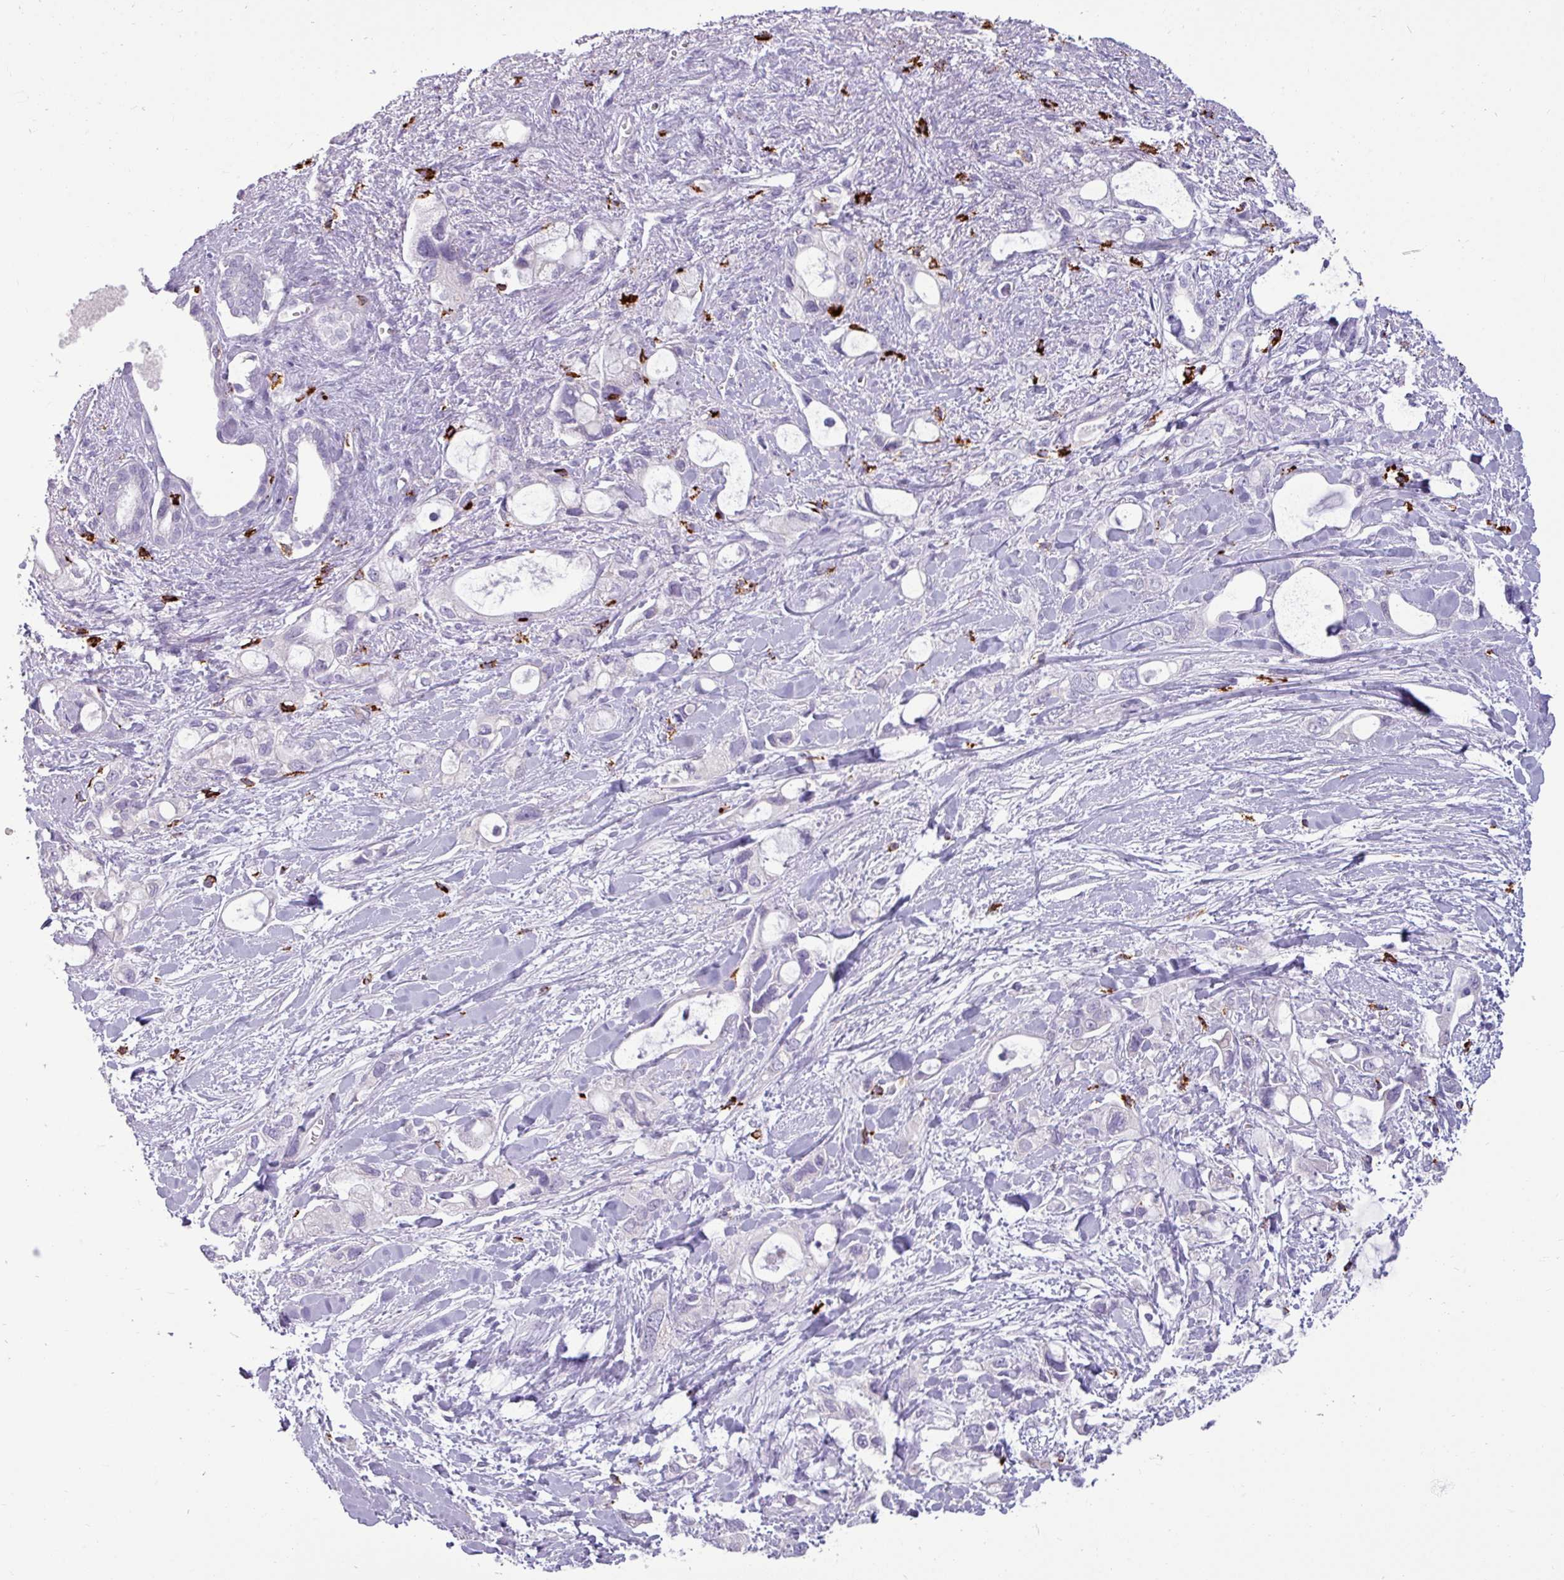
{"staining": {"intensity": "negative", "quantity": "none", "location": "none"}, "tissue": "pancreatic cancer", "cell_type": "Tumor cells", "image_type": "cancer", "snomed": [{"axis": "morphology", "description": "Adenocarcinoma, NOS"}, {"axis": "topography", "description": "Pancreas"}], "caption": "The photomicrograph shows no significant positivity in tumor cells of pancreatic adenocarcinoma. The staining is performed using DAB brown chromogen with nuclei counter-stained in using hematoxylin.", "gene": "TRIM39", "patient": {"sex": "female", "age": 56}}